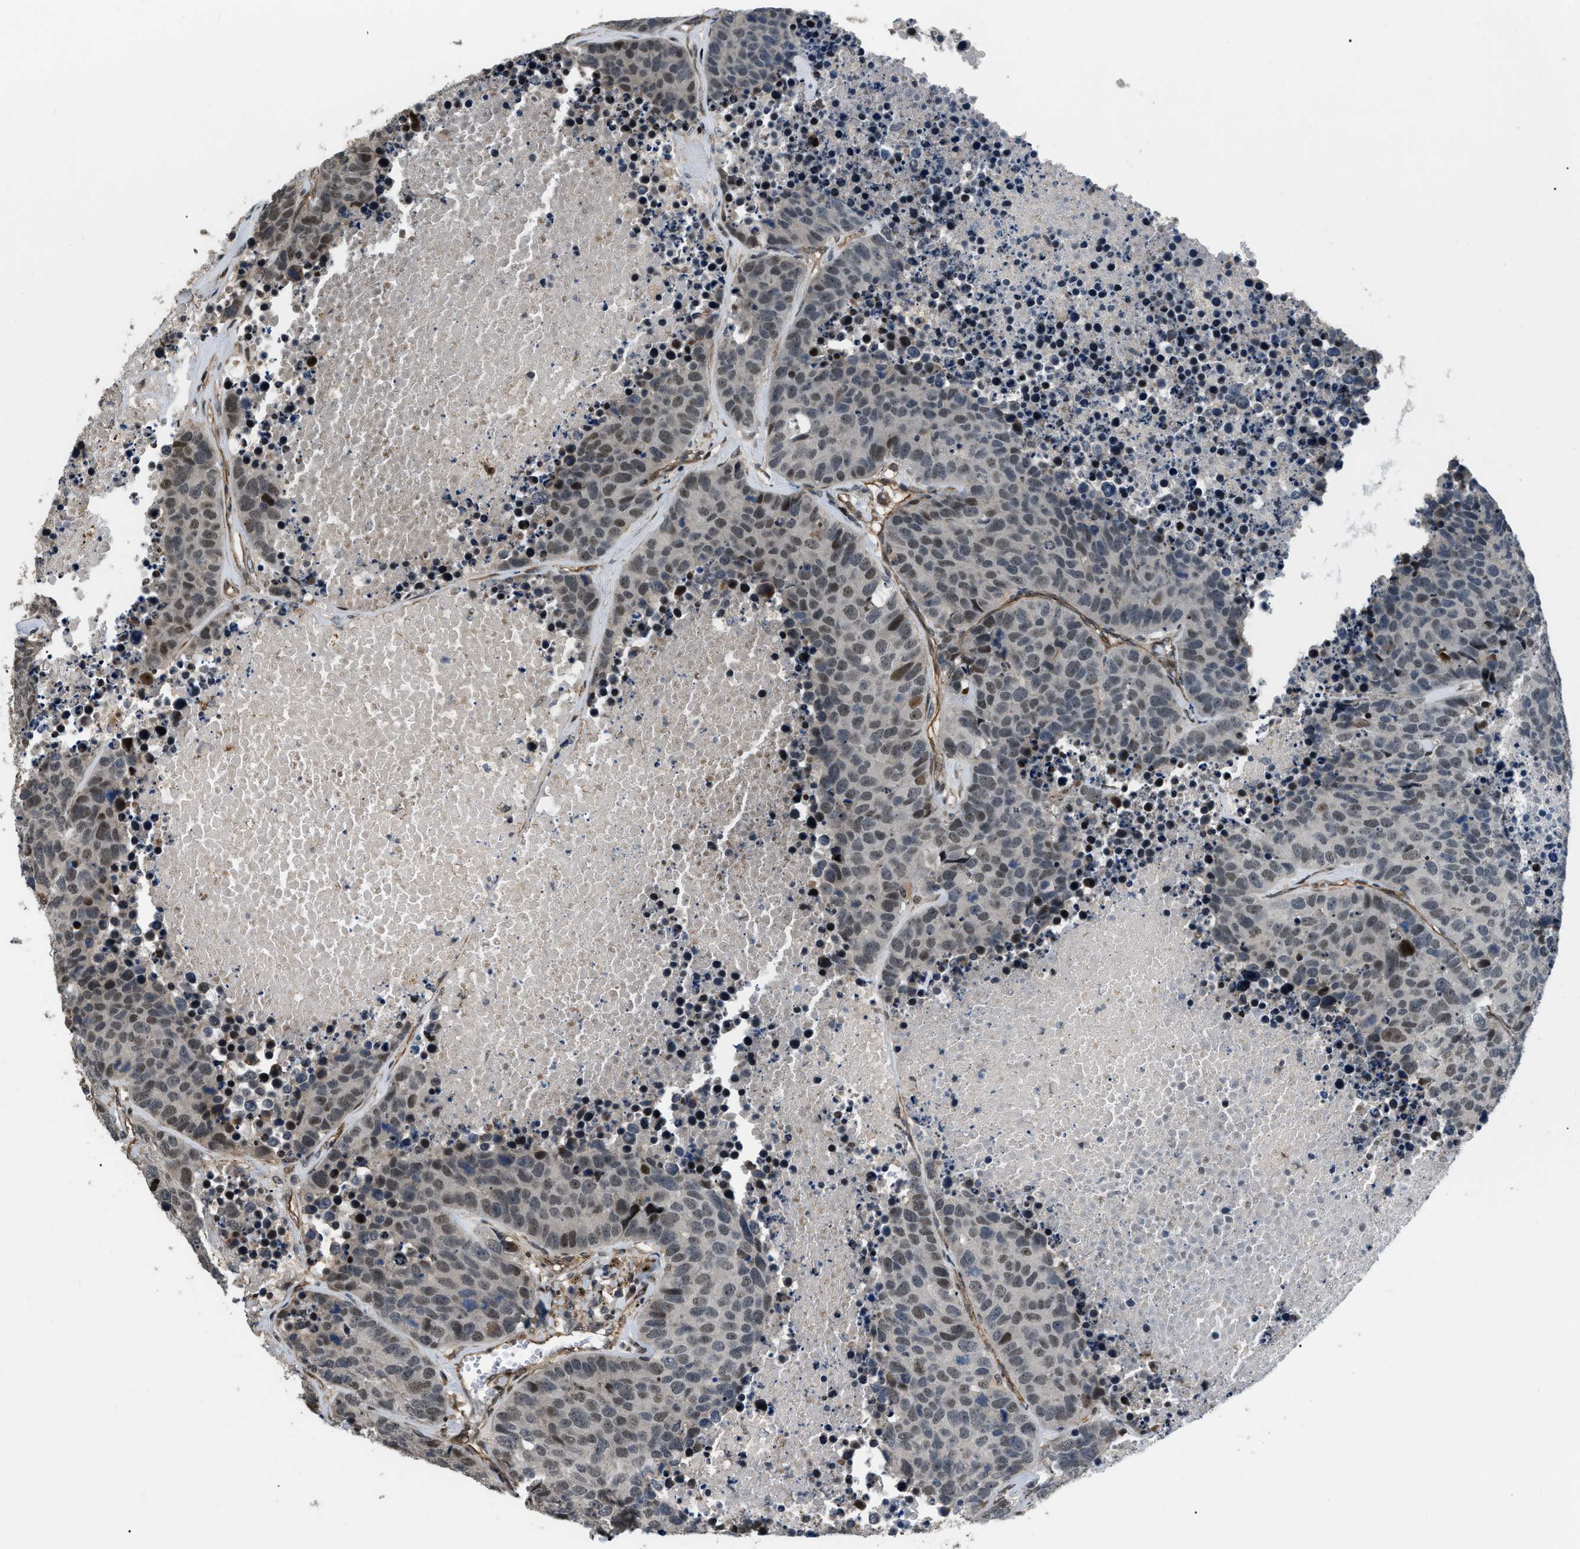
{"staining": {"intensity": "moderate", "quantity": "<25%", "location": "nuclear"}, "tissue": "carcinoid", "cell_type": "Tumor cells", "image_type": "cancer", "snomed": [{"axis": "morphology", "description": "Carcinoid, malignant, NOS"}, {"axis": "topography", "description": "Lung"}], "caption": "DAB (3,3'-diaminobenzidine) immunohistochemical staining of malignant carcinoid exhibits moderate nuclear protein positivity in about <25% of tumor cells.", "gene": "LTA4H", "patient": {"sex": "male", "age": 60}}